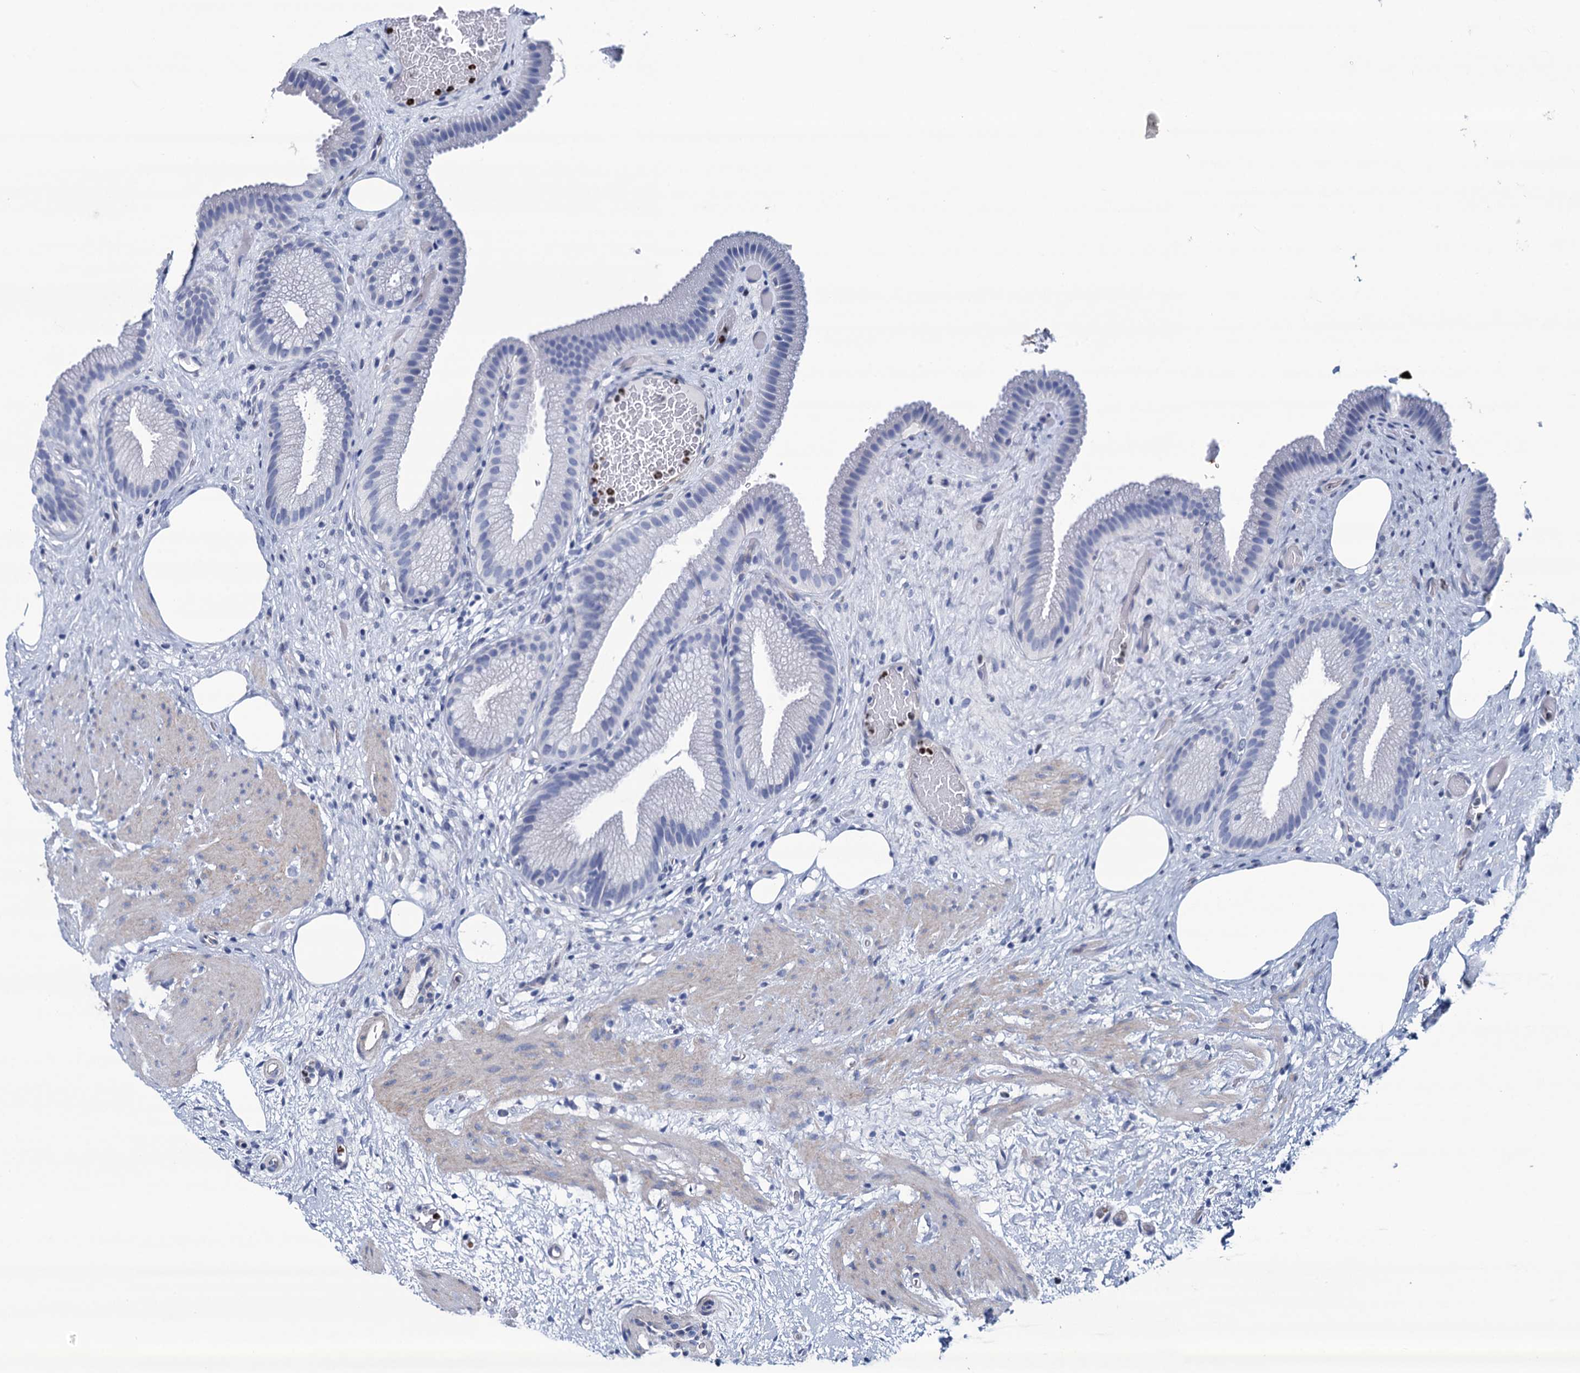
{"staining": {"intensity": "negative", "quantity": "none", "location": "none"}, "tissue": "gallbladder", "cell_type": "Glandular cells", "image_type": "normal", "snomed": [{"axis": "morphology", "description": "Normal tissue, NOS"}, {"axis": "morphology", "description": "Inflammation, NOS"}, {"axis": "topography", "description": "Gallbladder"}], "caption": "Protein analysis of normal gallbladder exhibits no significant expression in glandular cells. (DAB (3,3'-diaminobenzidine) IHC, high magnification).", "gene": "RHCG", "patient": {"sex": "male", "age": 51}}